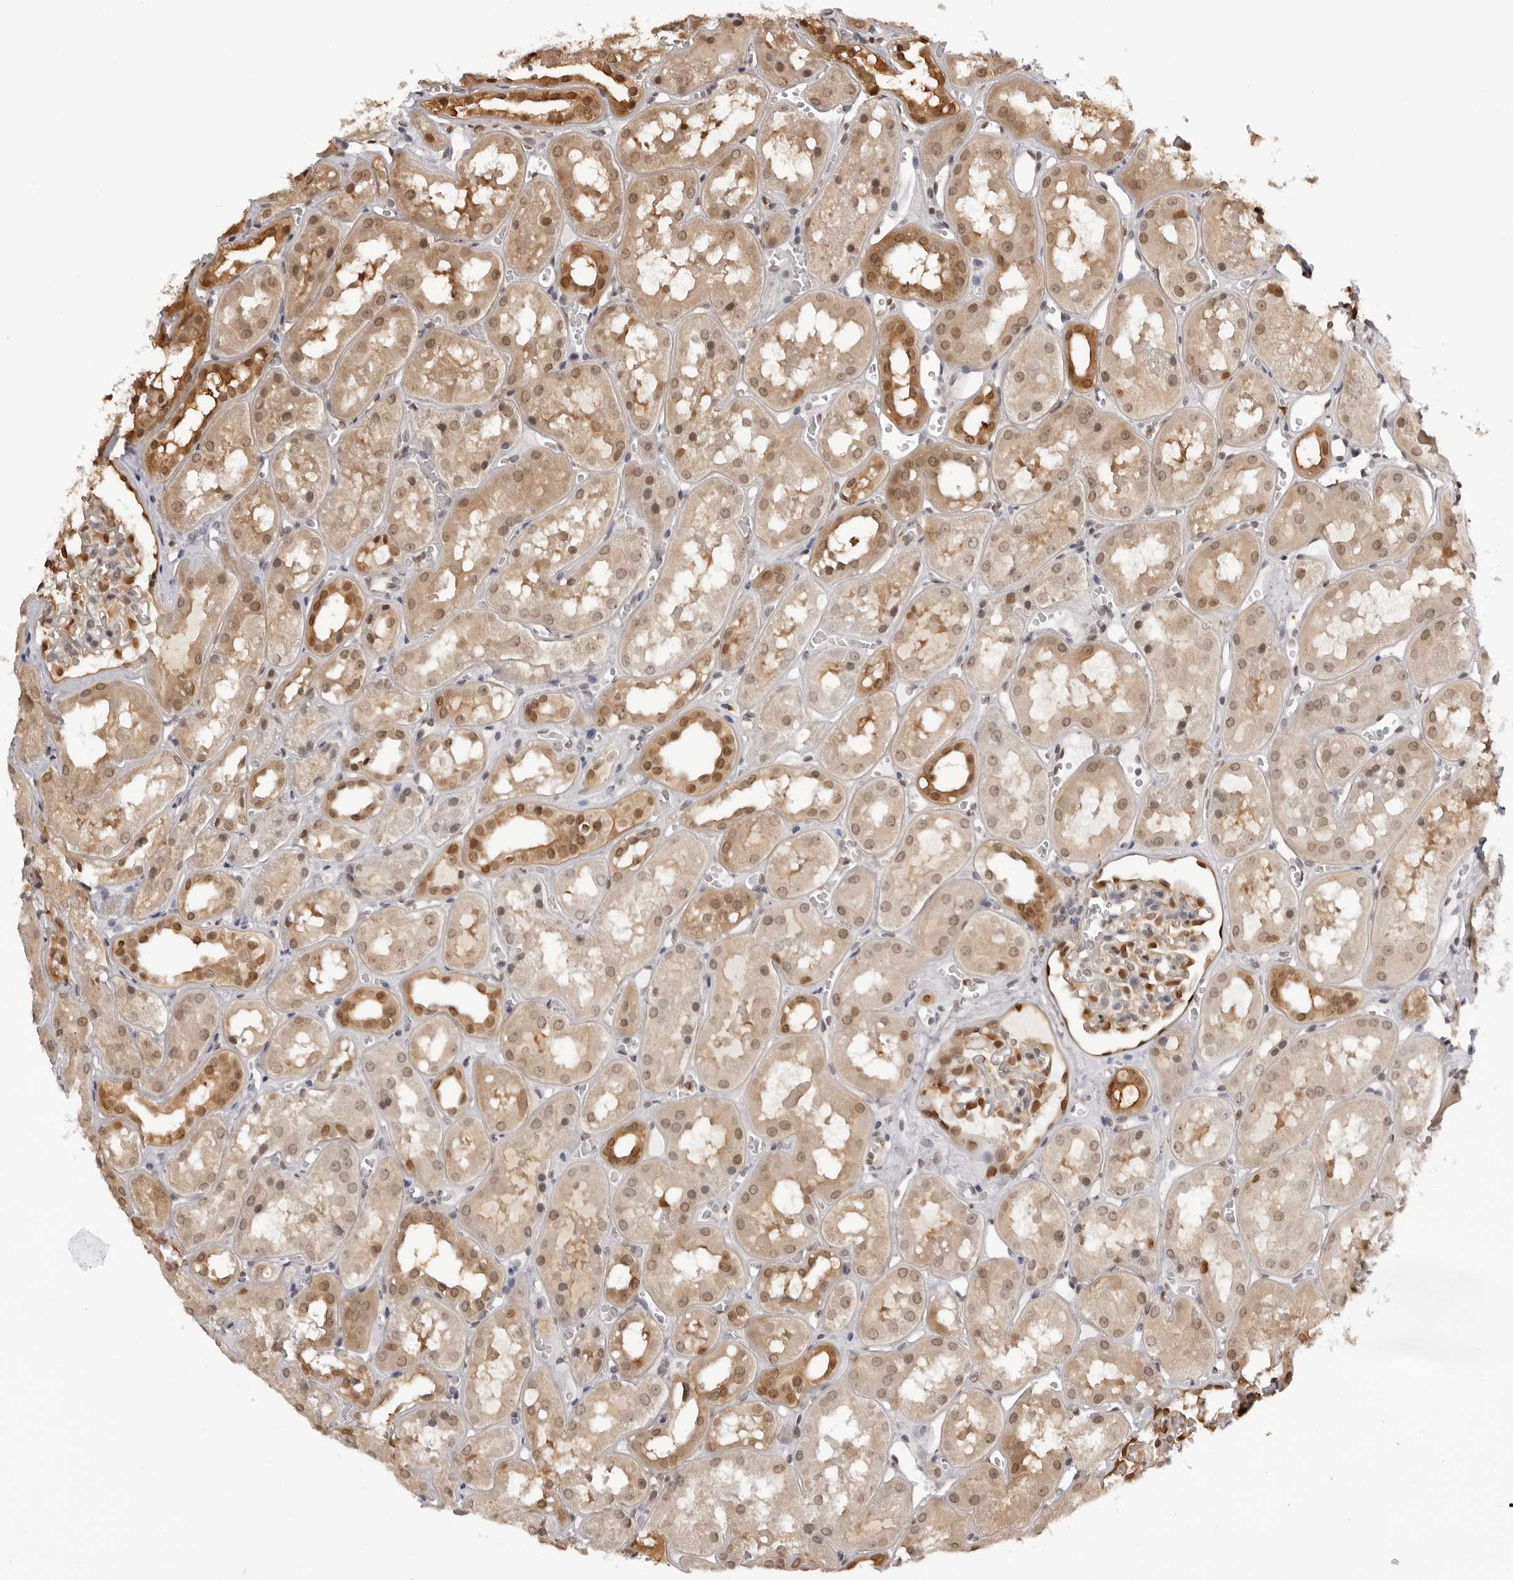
{"staining": {"intensity": "moderate", "quantity": "25%-75%", "location": "cytoplasmic/membranous,nuclear"}, "tissue": "kidney", "cell_type": "Cells in glomeruli", "image_type": "normal", "snomed": [{"axis": "morphology", "description": "Normal tissue, NOS"}, {"axis": "topography", "description": "Kidney"}], "caption": "The image shows immunohistochemical staining of unremarkable kidney. There is moderate cytoplasmic/membranous,nuclear positivity is appreciated in approximately 25%-75% of cells in glomeruli.", "gene": "HSPA4", "patient": {"sex": "male", "age": 16}}